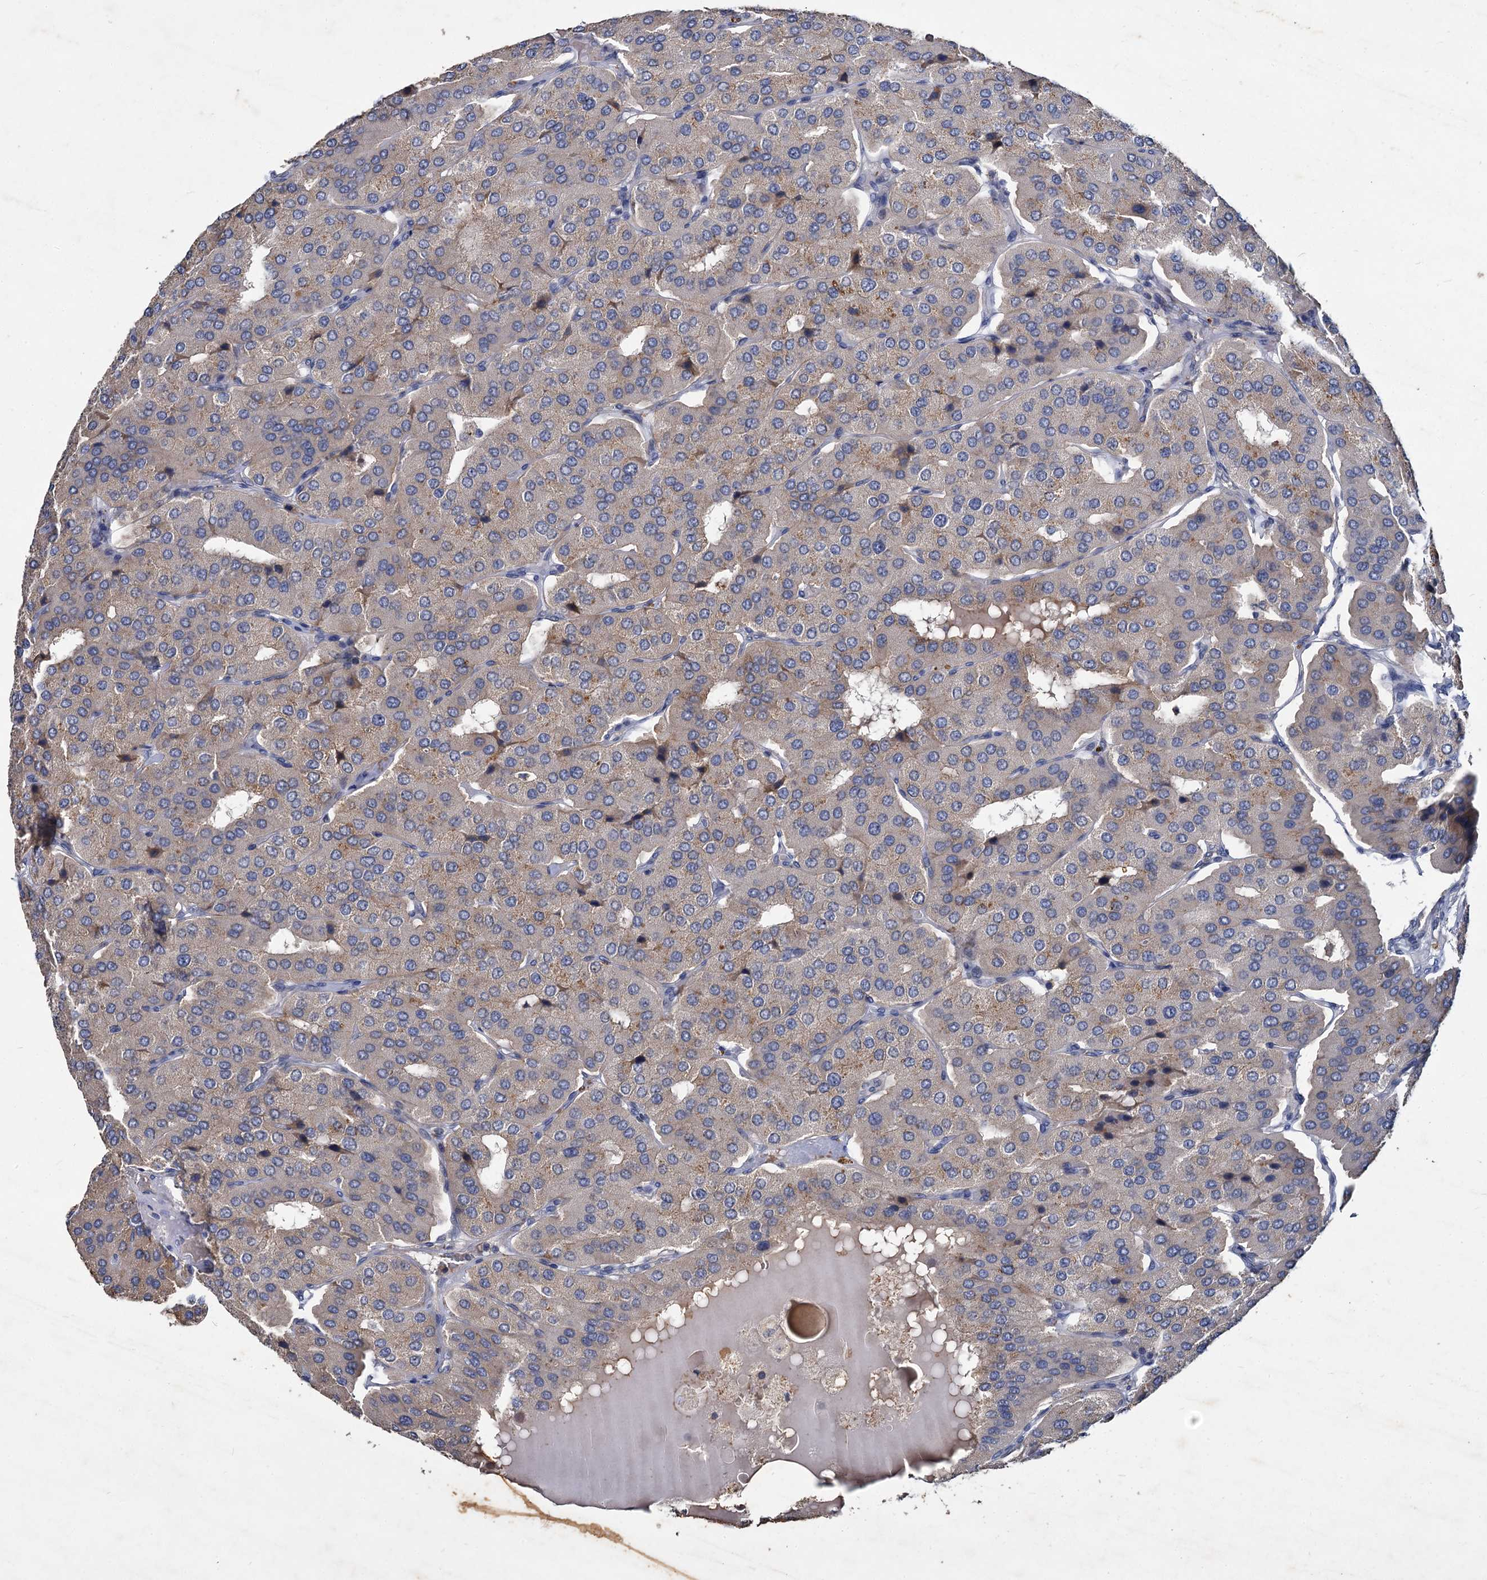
{"staining": {"intensity": "weak", "quantity": "<25%", "location": "cytoplasmic/membranous"}, "tissue": "parathyroid gland", "cell_type": "Glandular cells", "image_type": "normal", "snomed": [{"axis": "morphology", "description": "Normal tissue, NOS"}, {"axis": "morphology", "description": "Adenoma, NOS"}, {"axis": "topography", "description": "Parathyroid gland"}], "caption": "The image exhibits no staining of glandular cells in benign parathyroid gland. The staining was performed using DAB to visualize the protein expression in brown, while the nuclei were stained in blue with hematoxylin (Magnification: 20x).", "gene": "ATP9A", "patient": {"sex": "female", "age": 86}}